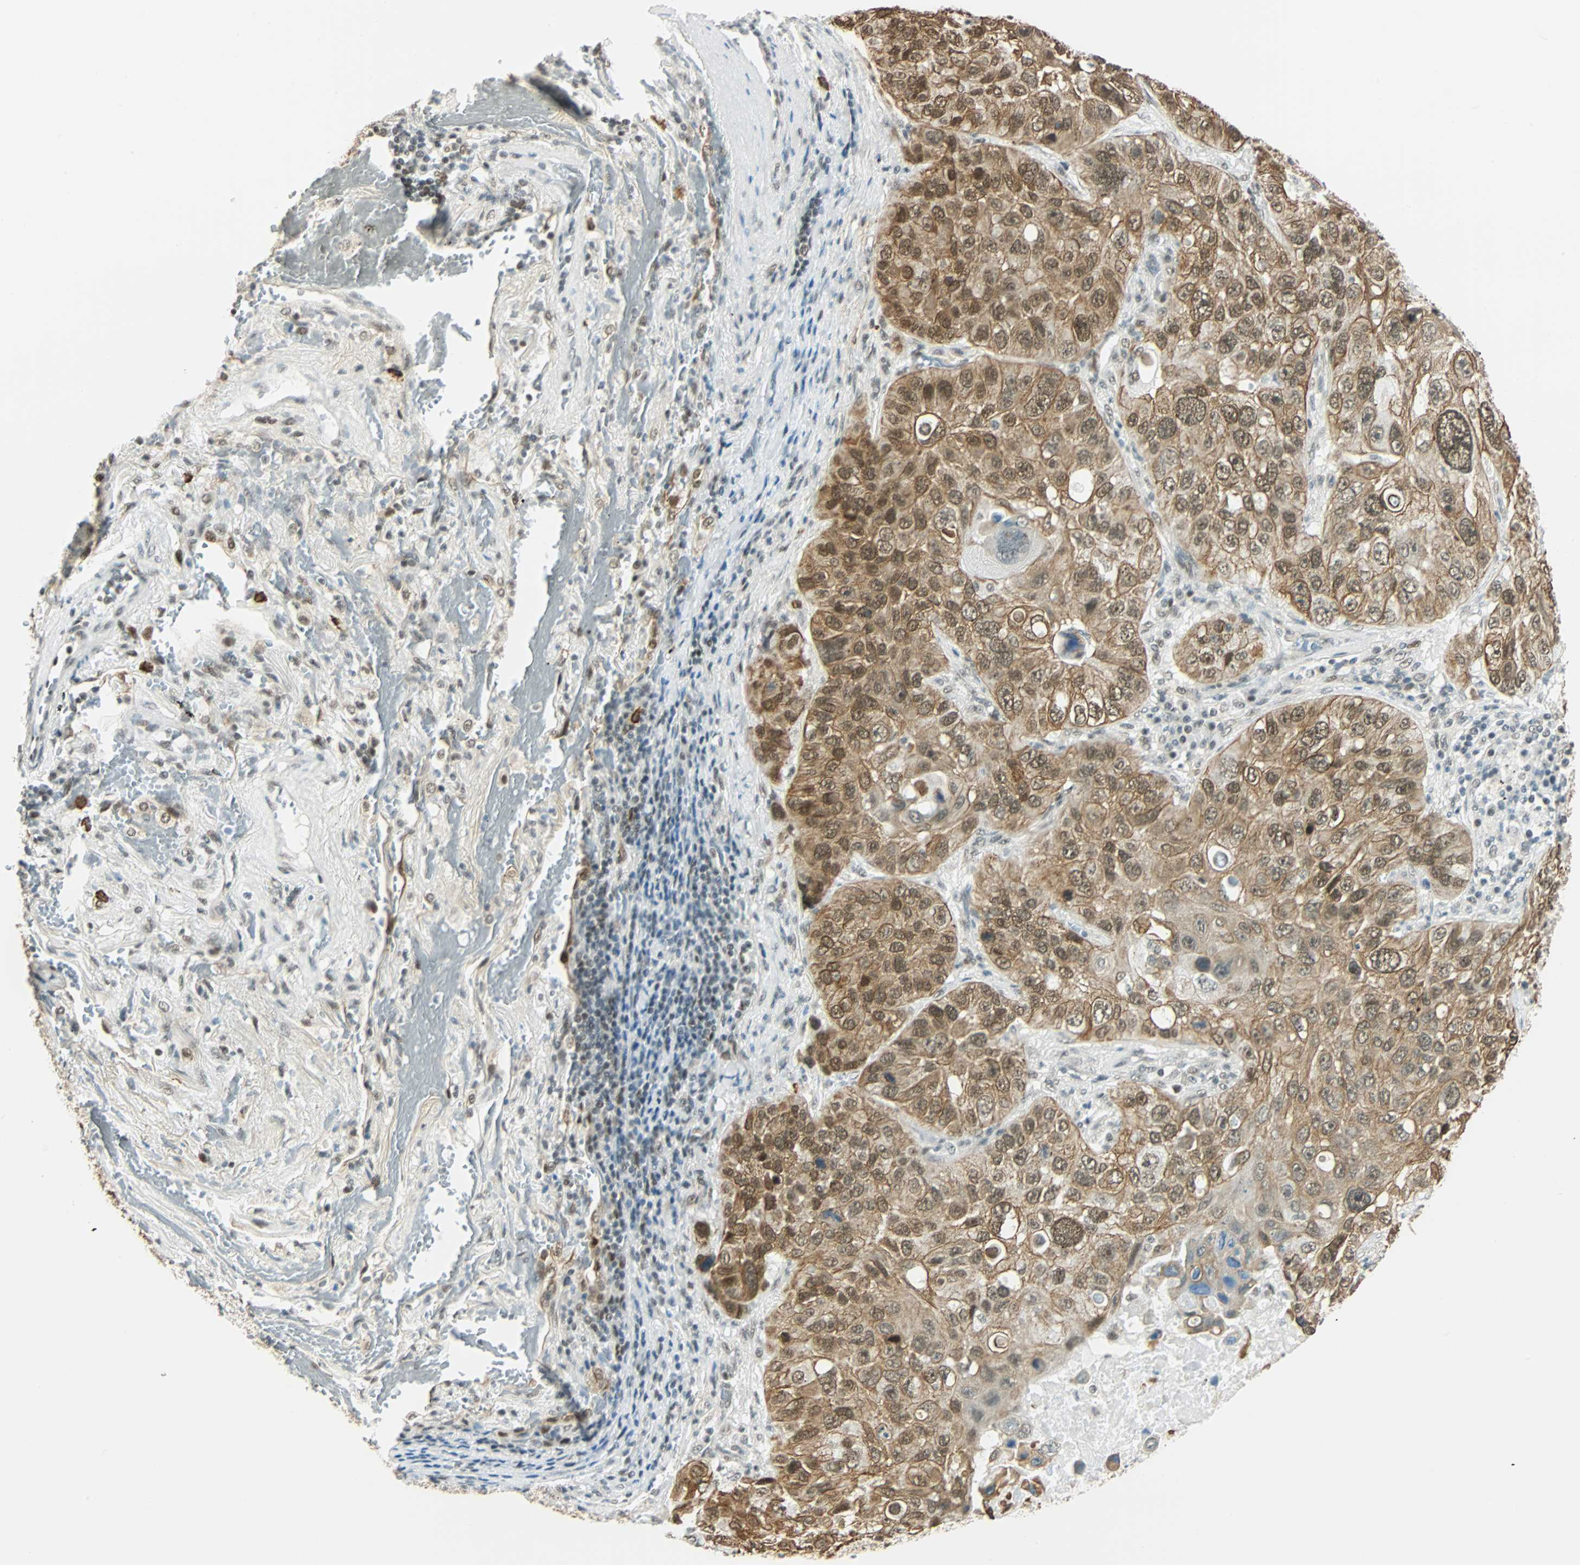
{"staining": {"intensity": "strong", "quantity": ">75%", "location": "cytoplasmic/membranous,nuclear"}, "tissue": "lung cancer", "cell_type": "Tumor cells", "image_type": "cancer", "snomed": [{"axis": "morphology", "description": "Squamous cell carcinoma, NOS"}, {"axis": "topography", "description": "Lung"}], "caption": "Immunohistochemistry (DAB) staining of human lung cancer (squamous cell carcinoma) displays strong cytoplasmic/membranous and nuclear protein staining in about >75% of tumor cells.", "gene": "NELFE", "patient": {"sex": "male", "age": 57}}